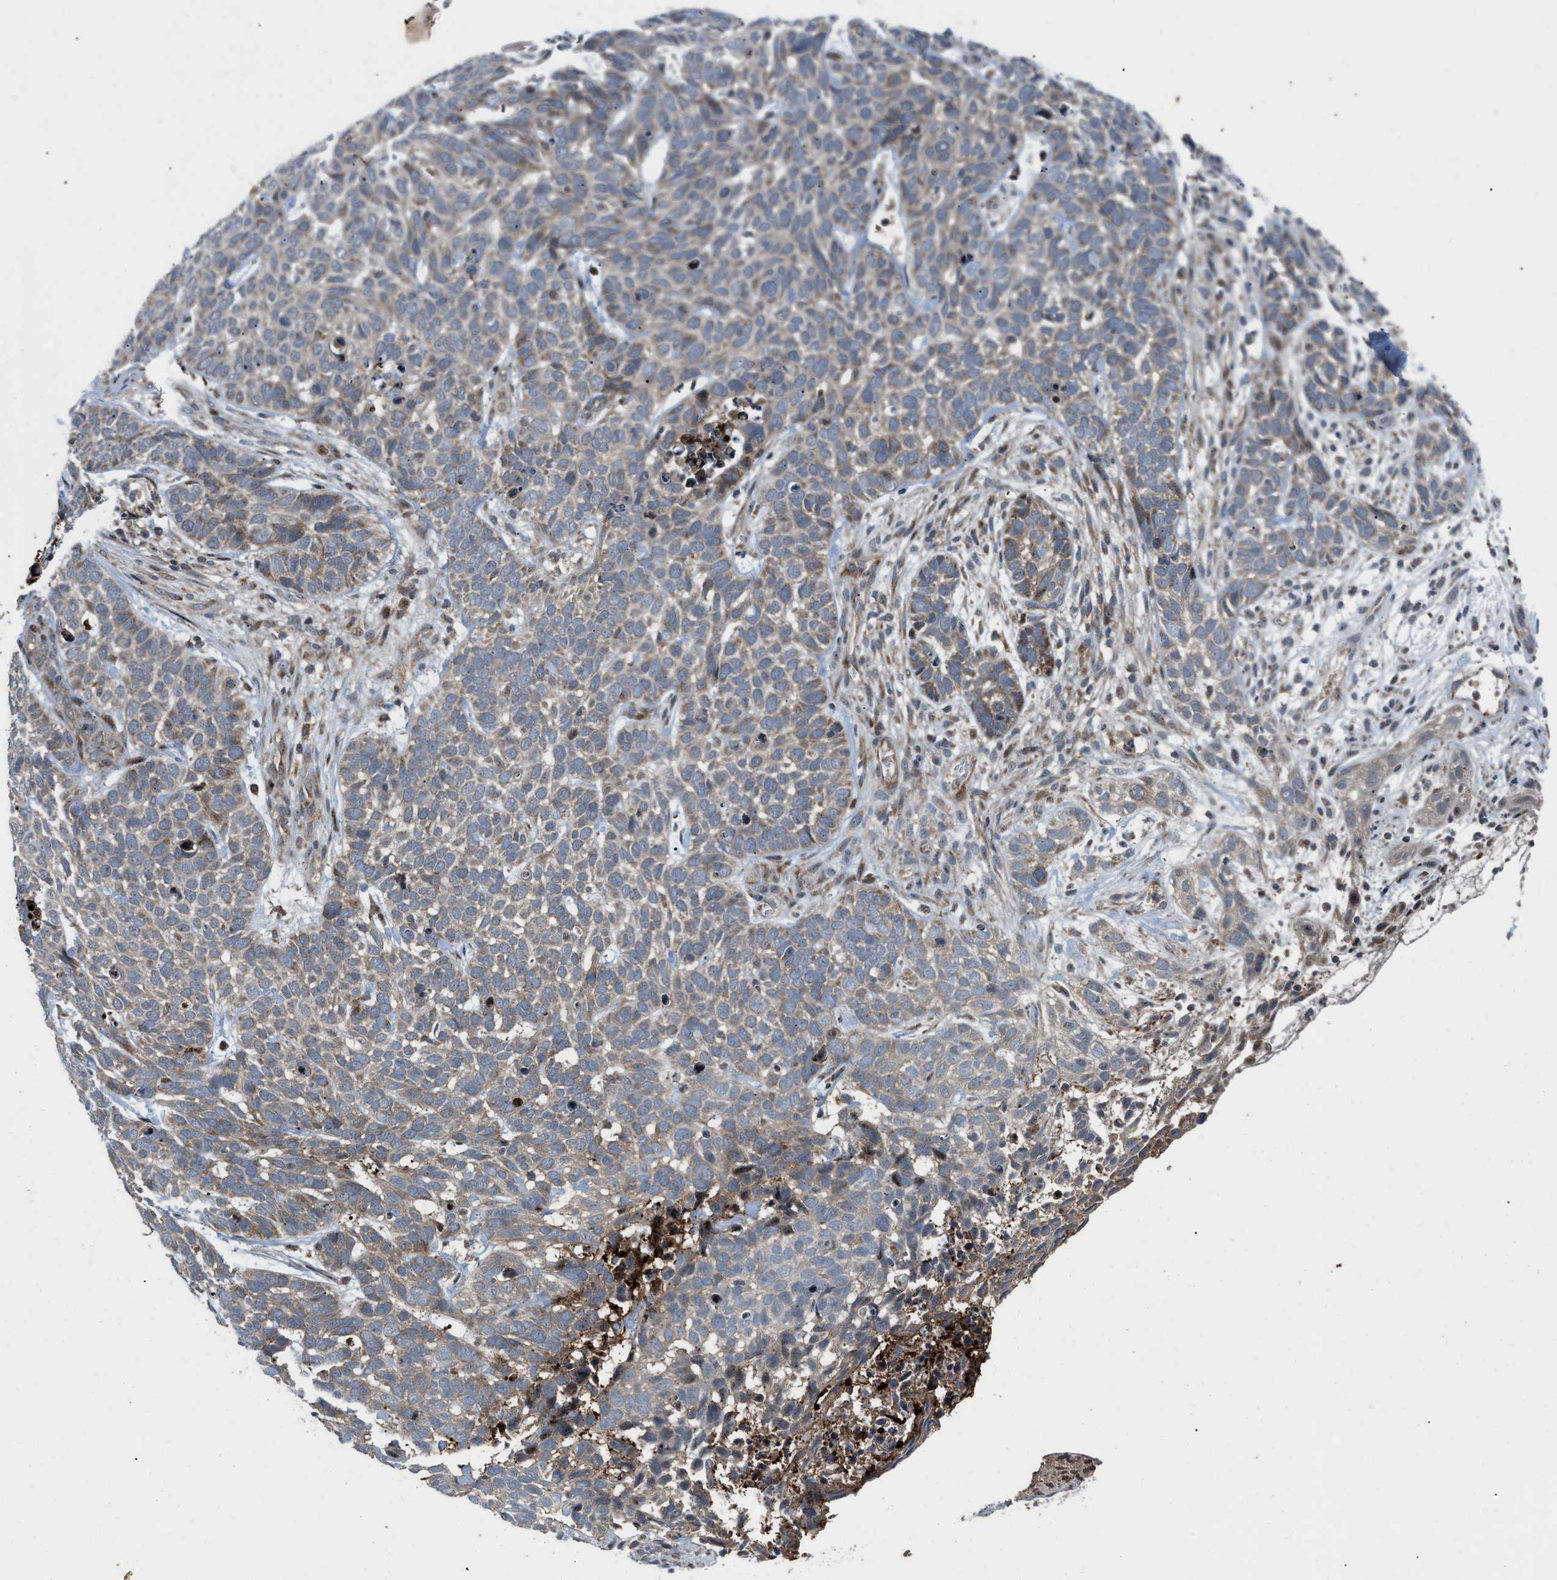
{"staining": {"intensity": "weak", "quantity": ">75%", "location": "cytoplasmic/membranous"}, "tissue": "skin cancer", "cell_type": "Tumor cells", "image_type": "cancer", "snomed": [{"axis": "morphology", "description": "Basal cell carcinoma"}, {"axis": "topography", "description": "Skin"}], "caption": "This is a photomicrograph of immunohistochemistry (IHC) staining of skin cancer, which shows weak expression in the cytoplasmic/membranous of tumor cells.", "gene": "AP3M2", "patient": {"sex": "male", "age": 87}}